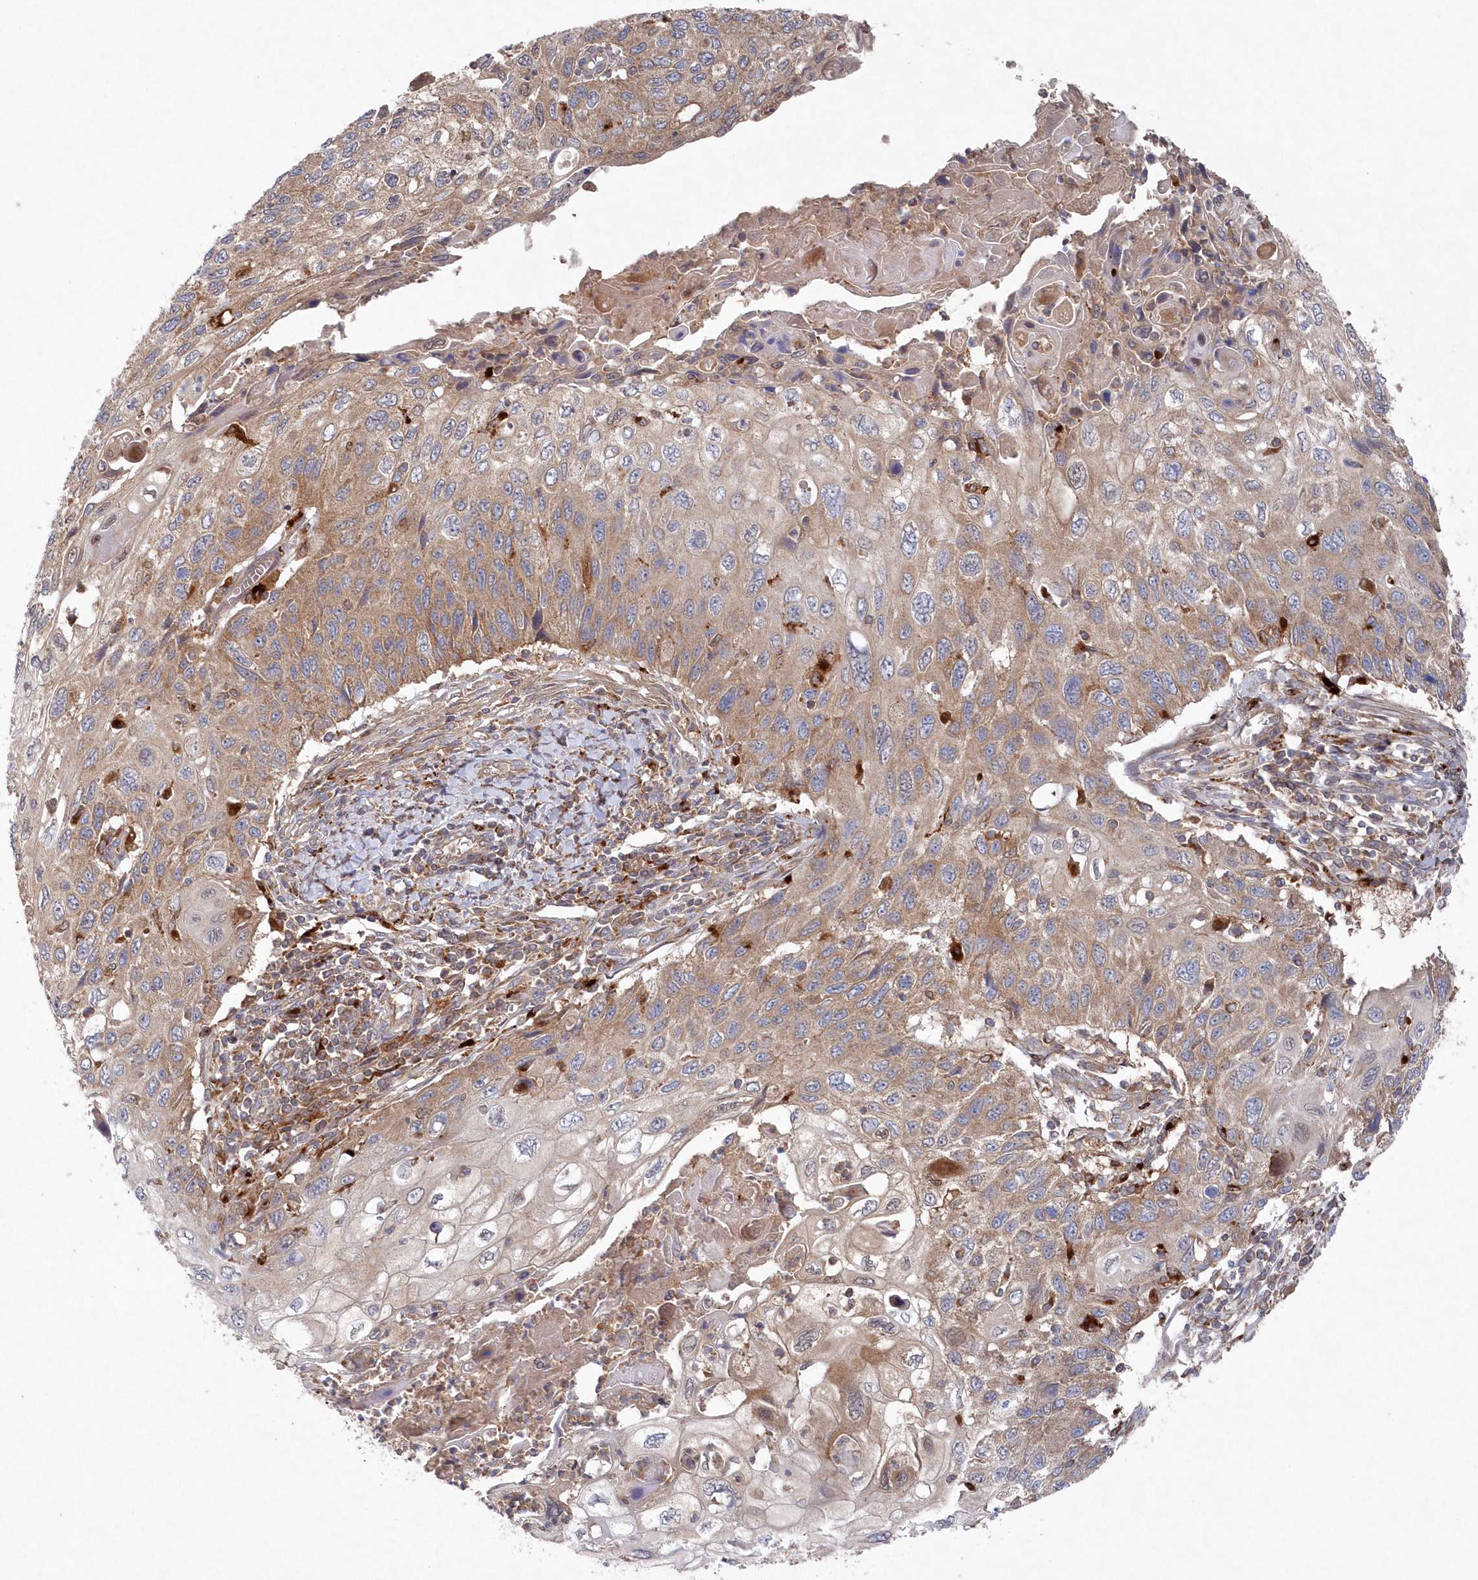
{"staining": {"intensity": "moderate", "quantity": "25%-75%", "location": "cytoplasmic/membranous"}, "tissue": "cervical cancer", "cell_type": "Tumor cells", "image_type": "cancer", "snomed": [{"axis": "morphology", "description": "Squamous cell carcinoma, NOS"}, {"axis": "topography", "description": "Cervix"}], "caption": "This photomicrograph reveals cervical cancer (squamous cell carcinoma) stained with immunohistochemistry (IHC) to label a protein in brown. The cytoplasmic/membranous of tumor cells show moderate positivity for the protein. Nuclei are counter-stained blue.", "gene": "ASNSD1", "patient": {"sex": "female", "age": 70}}